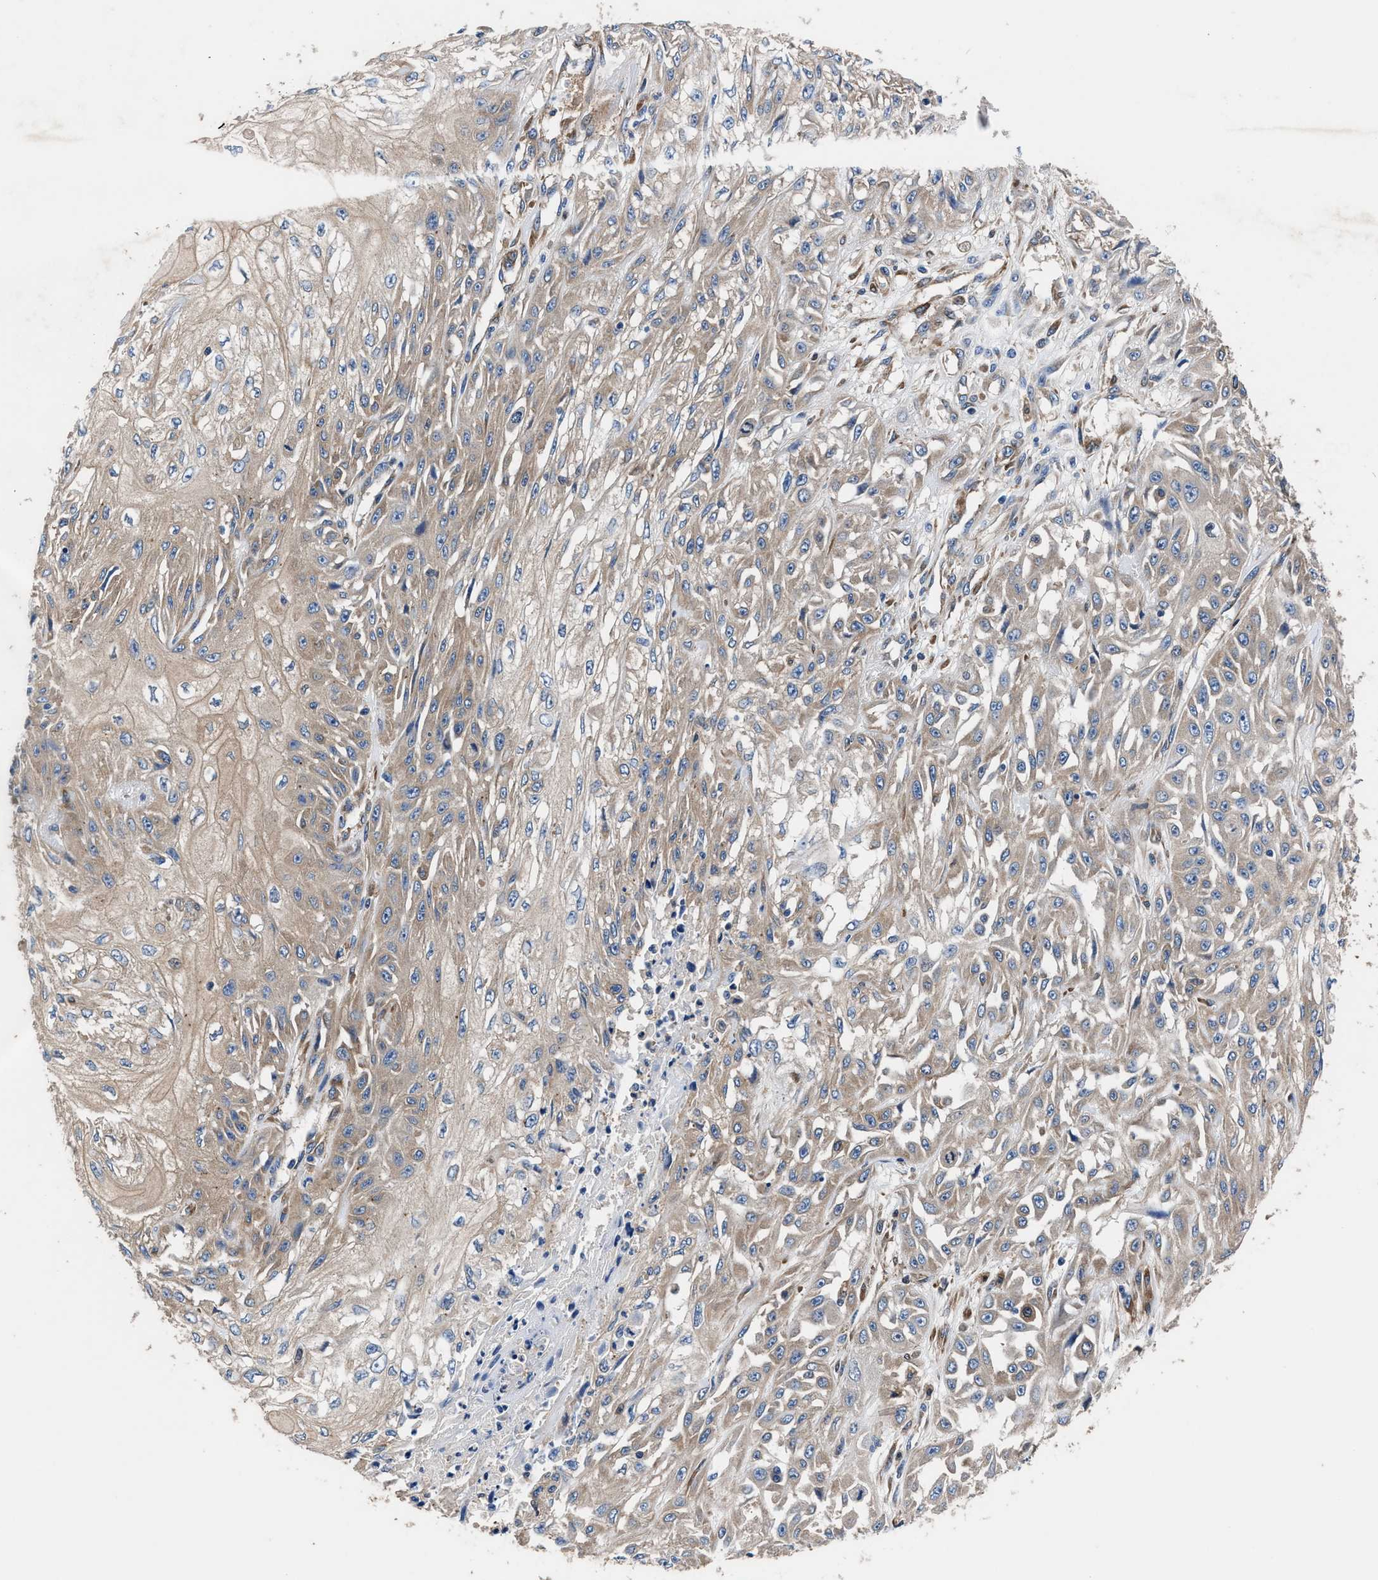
{"staining": {"intensity": "weak", "quantity": ">75%", "location": "cytoplasmic/membranous"}, "tissue": "skin cancer", "cell_type": "Tumor cells", "image_type": "cancer", "snomed": [{"axis": "morphology", "description": "Squamous cell carcinoma, NOS"}, {"axis": "morphology", "description": "Squamous cell carcinoma, metastatic, NOS"}, {"axis": "topography", "description": "Skin"}, {"axis": "topography", "description": "Lymph node"}], "caption": "A brown stain labels weak cytoplasmic/membranous expression of a protein in human metastatic squamous cell carcinoma (skin) tumor cells.", "gene": "SH3GL1", "patient": {"sex": "male", "age": 75}}